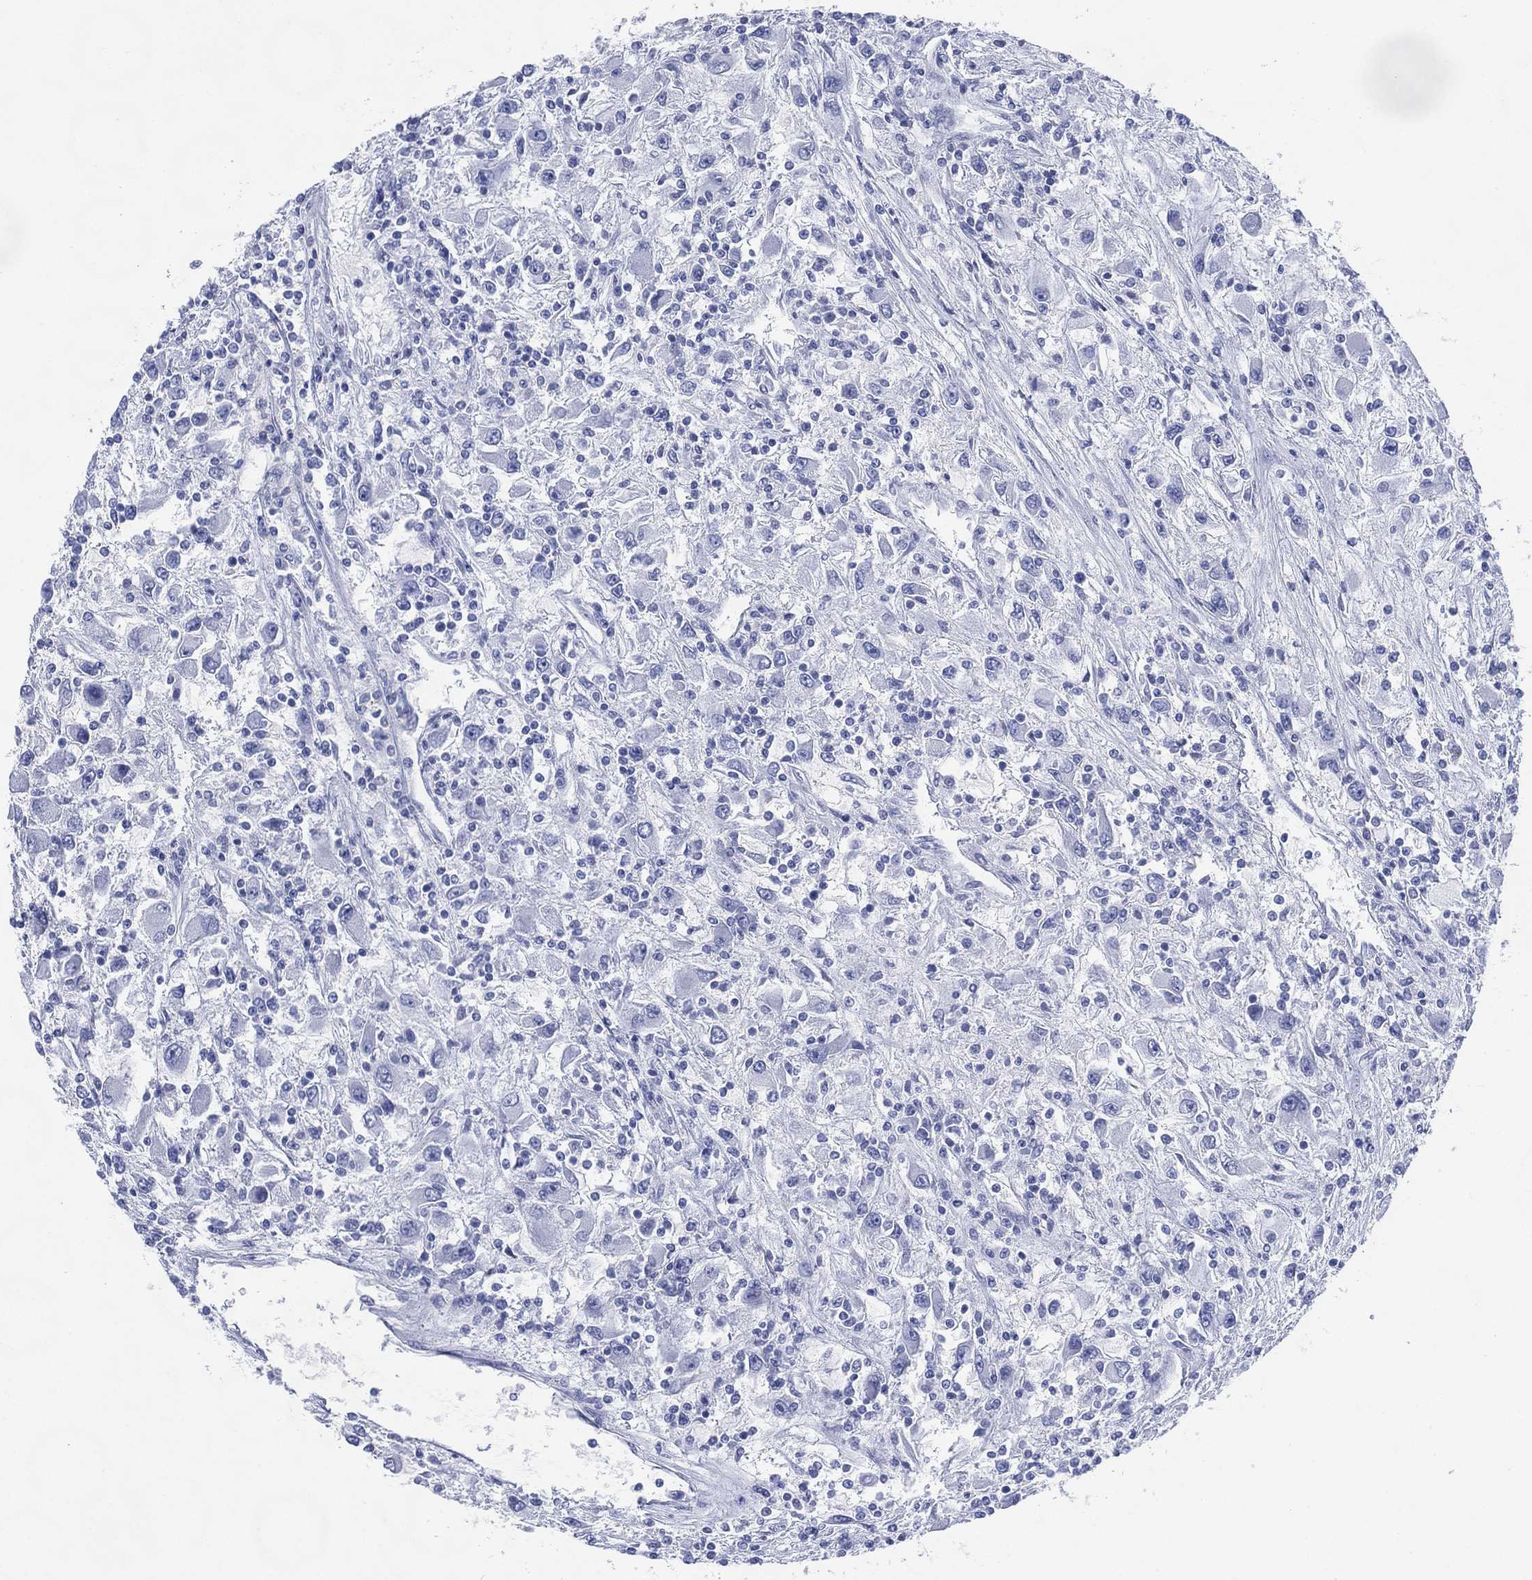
{"staining": {"intensity": "negative", "quantity": "none", "location": "none"}, "tissue": "renal cancer", "cell_type": "Tumor cells", "image_type": "cancer", "snomed": [{"axis": "morphology", "description": "Adenocarcinoma, NOS"}, {"axis": "topography", "description": "Kidney"}], "caption": "This is a image of IHC staining of adenocarcinoma (renal), which shows no positivity in tumor cells. (Stains: DAB IHC with hematoxylin counter stain, Microscopy: brightfield microscopy at high magnification).", "gene": "TMEM247", "patient": {"sex": "female", "age": 67}}